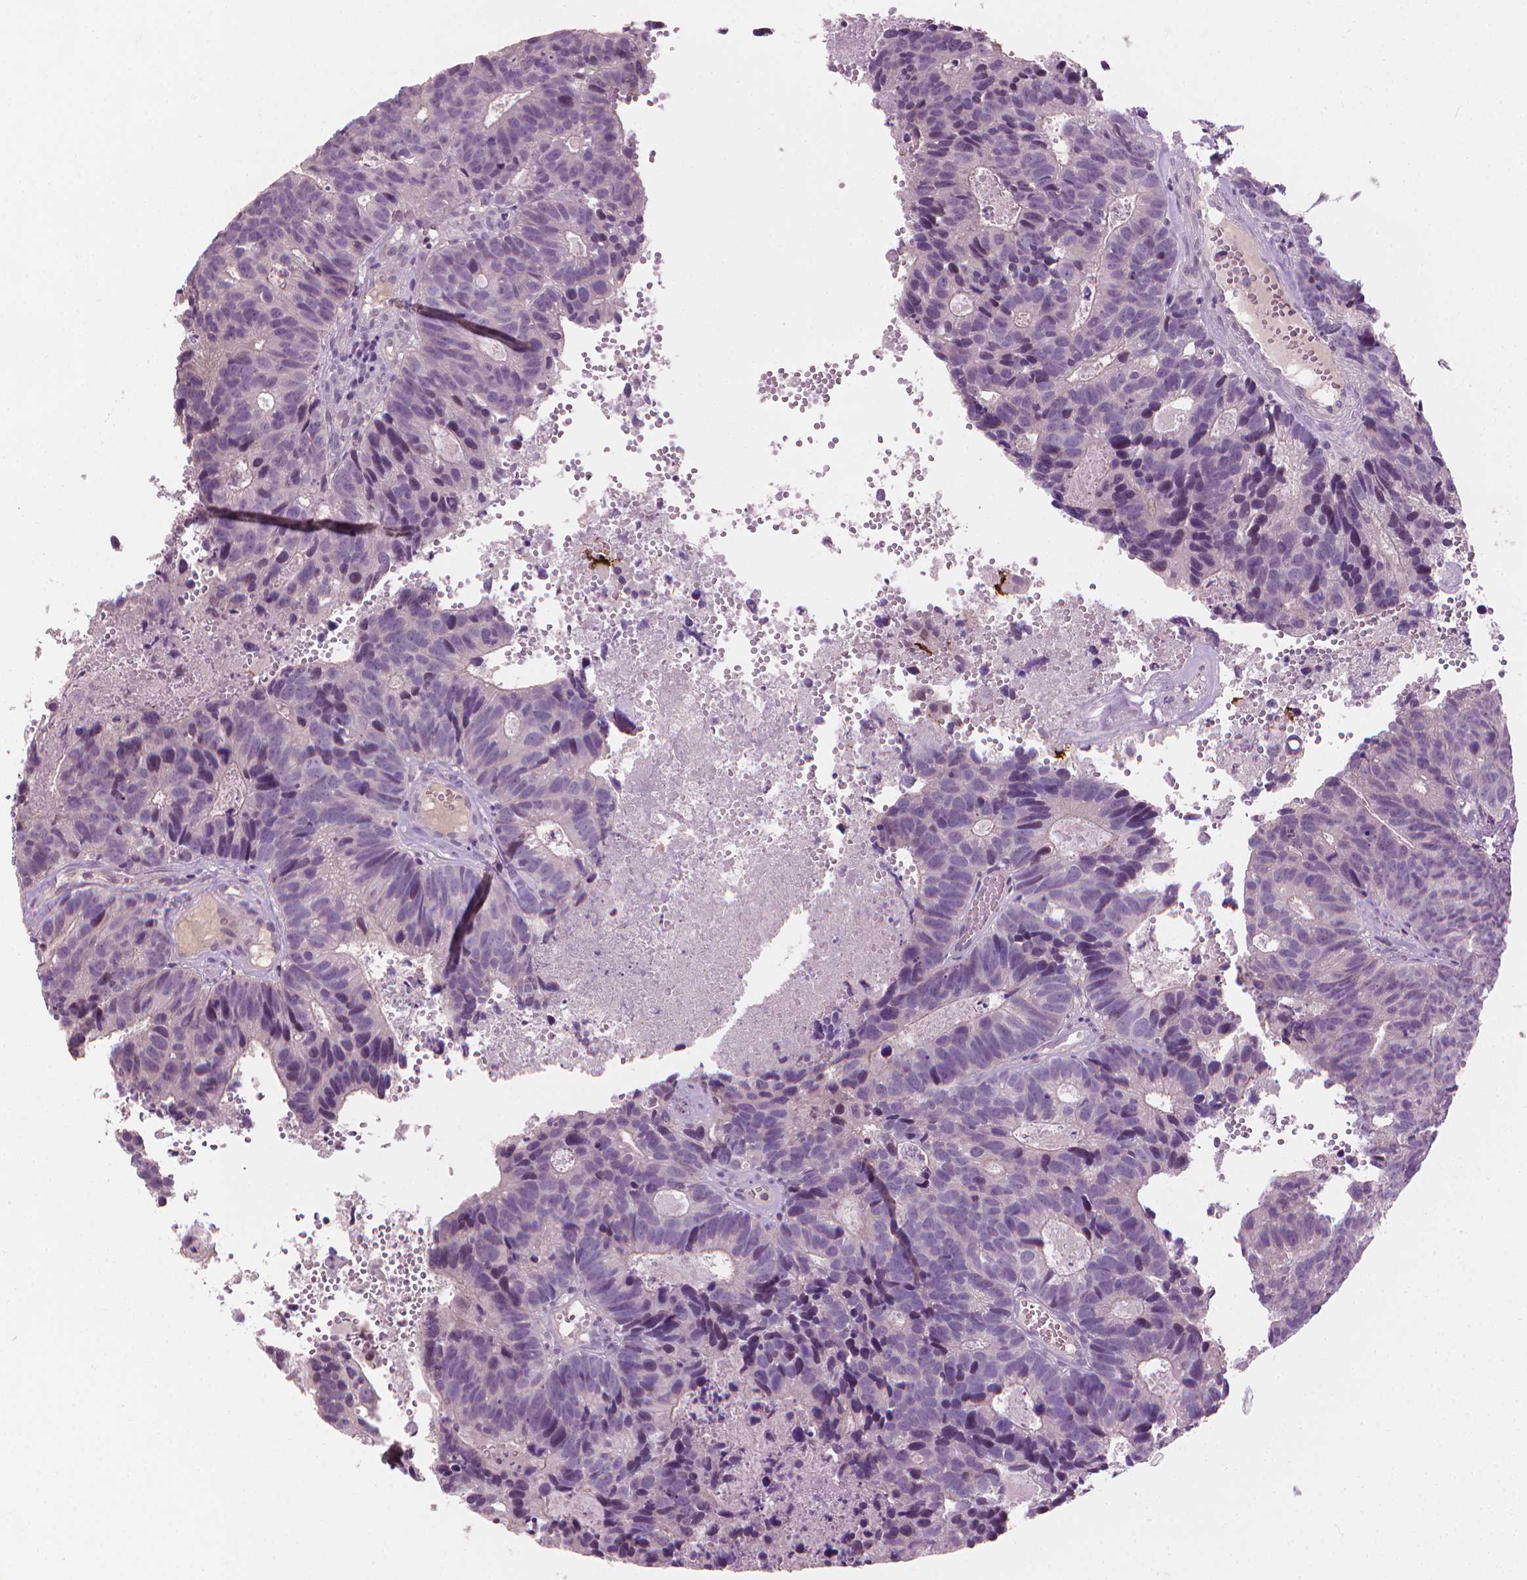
{"staining": {"intensity": "negative", "quantity": "none", "location": "none"}, "tissue": "head and neck cancer", "cell_type": "Tumor cells", "image_type": "cancer", "snomed": [{"axis": "morphology", "description": "Adenocarcinoma, NOS"}, {"axis": "topography", "description": "Head-Neck"}], "caption": "Tumor cells are negative for brown protein staining in head and neck cancer (adenocarcinoma).", "gene": "SAXO2", "patient": {"sex": "male", "age": 62}}